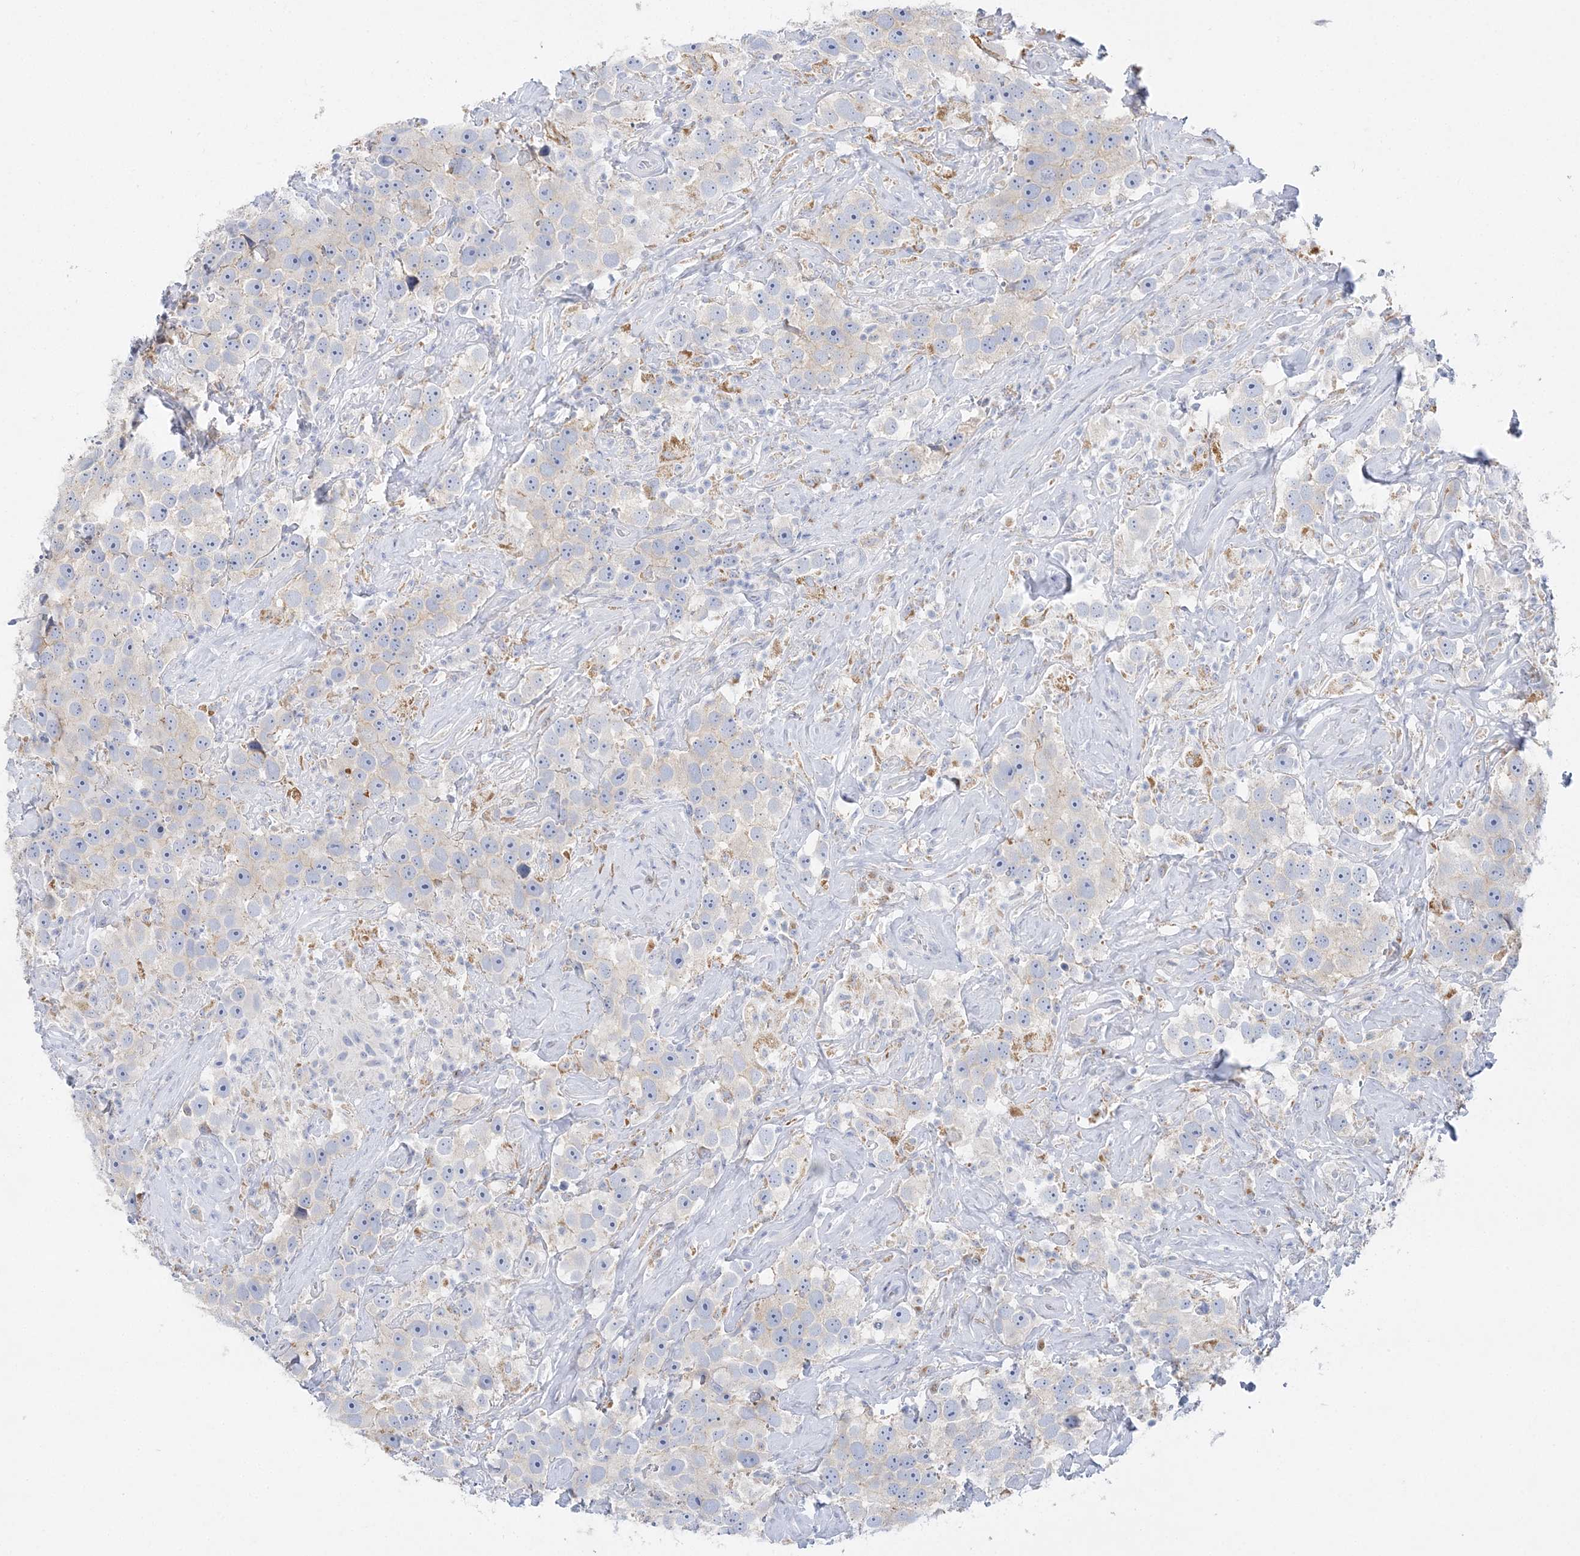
{"staining": {"intensity": "negative", "quantity": "none", "location": "none"}, "tissue": "testis cancer", "cell_type": "Tumor cells", "image_type": "cancer", "snomed": [{"axis": "morphology", "description": "Seminoma, NOS"}, {"axis": "topography", "description": "Testis"}], "caption": "The micrograph exhibits no significant positivity in tumor cells of testis seminoma.", "gene": "SLC5A6", "patient": {"sex": "male", "age": 49}}